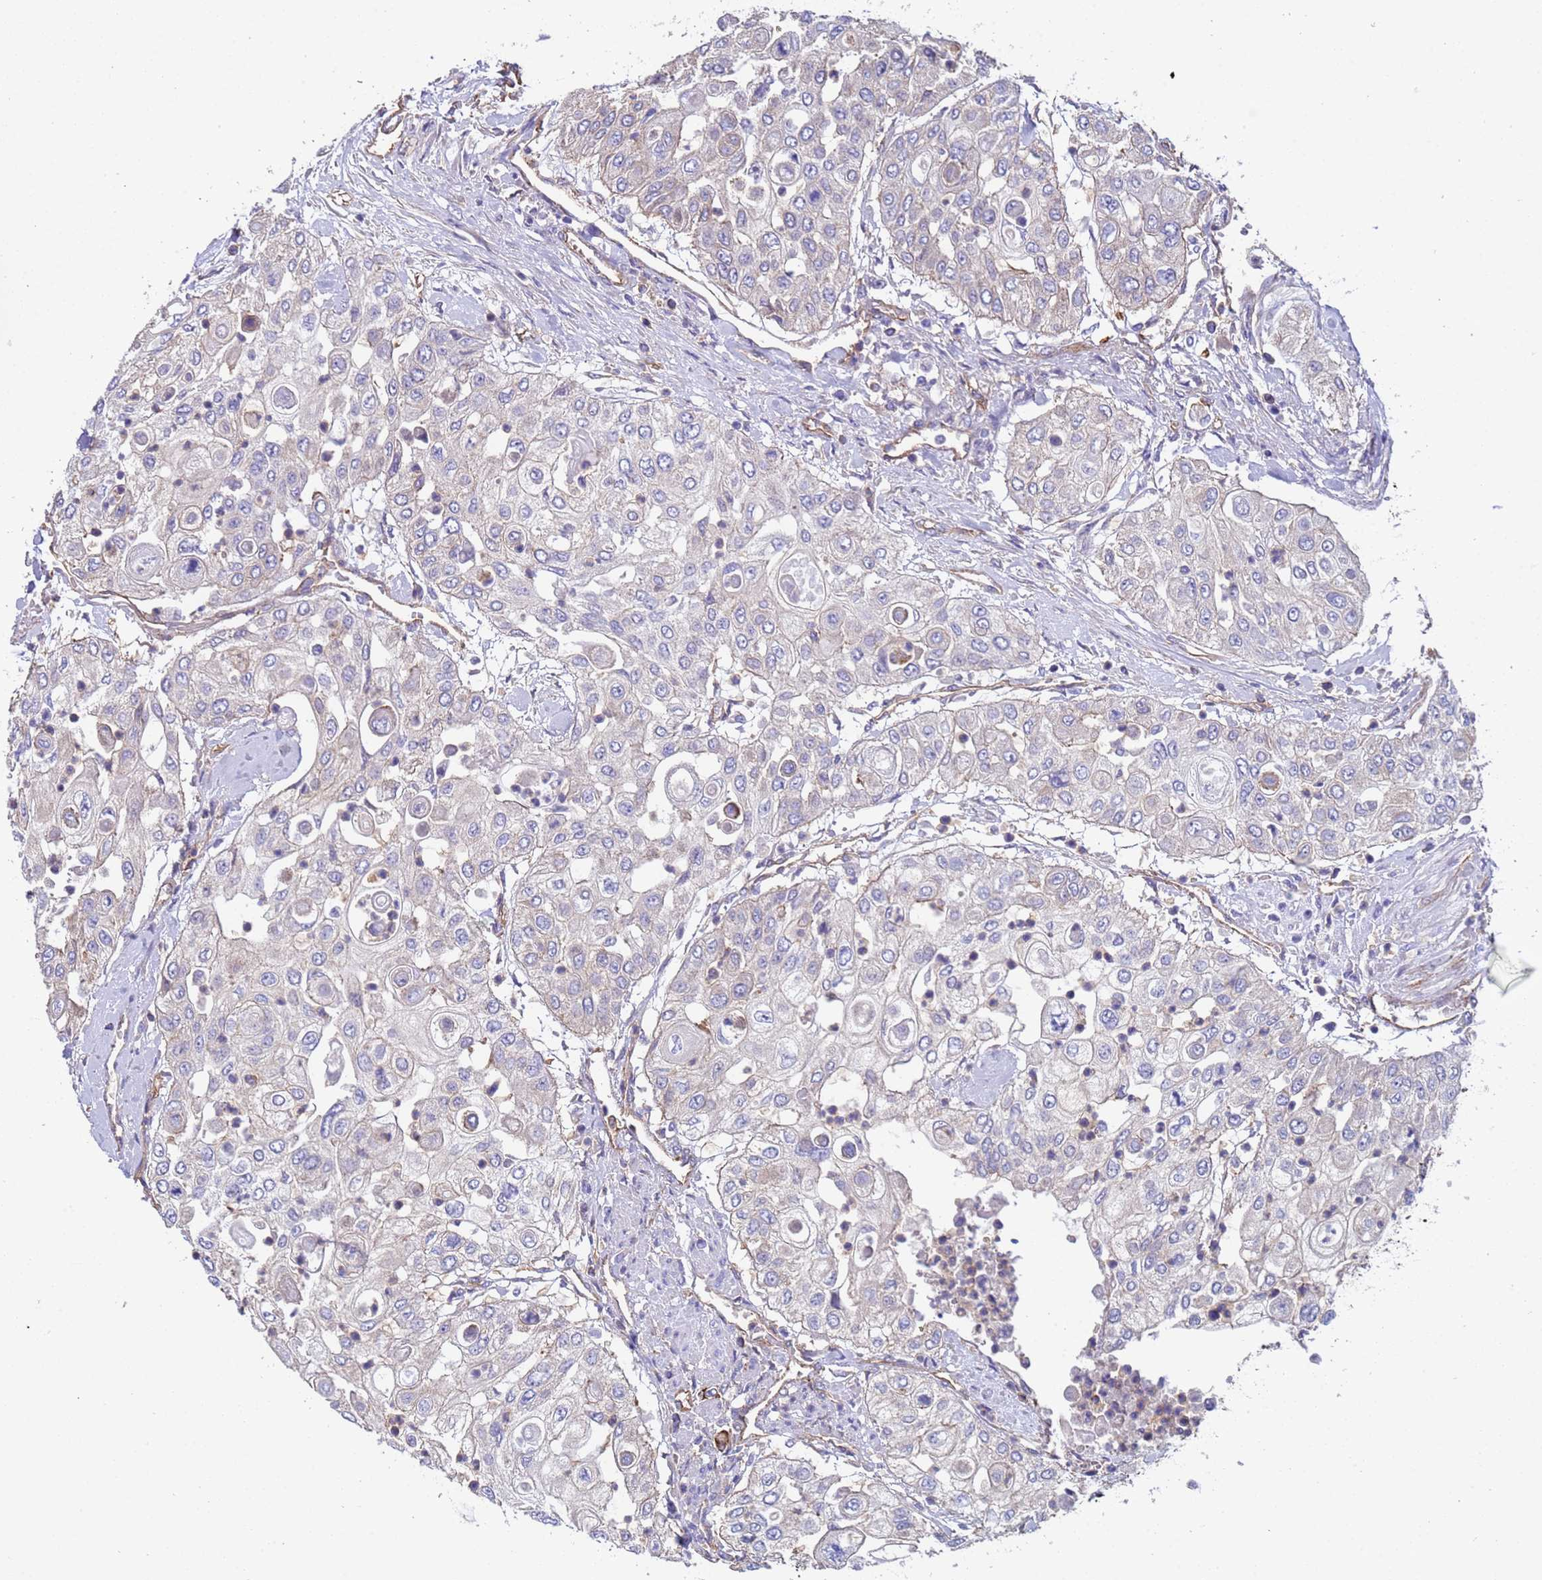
{"staining": {"intensity": "negative", "quantity": "none", "location": "none"}, "tissue": "urothelial cancer", "cell_type": "Tumor cells", "image_type": "cancer", "snomed": [{"axis": "morphology", "description": "Urothelial carcinoma, High grade"}, {"axis": "topography", "description": "Urinary bladder"}], "caption": "Immunohistochemical staining of human high-grade urothelial carcinoma displays no significant staining in tumor cells.", "gene": "ZNF248", "patient": {"sex": "female", "age": 79}}